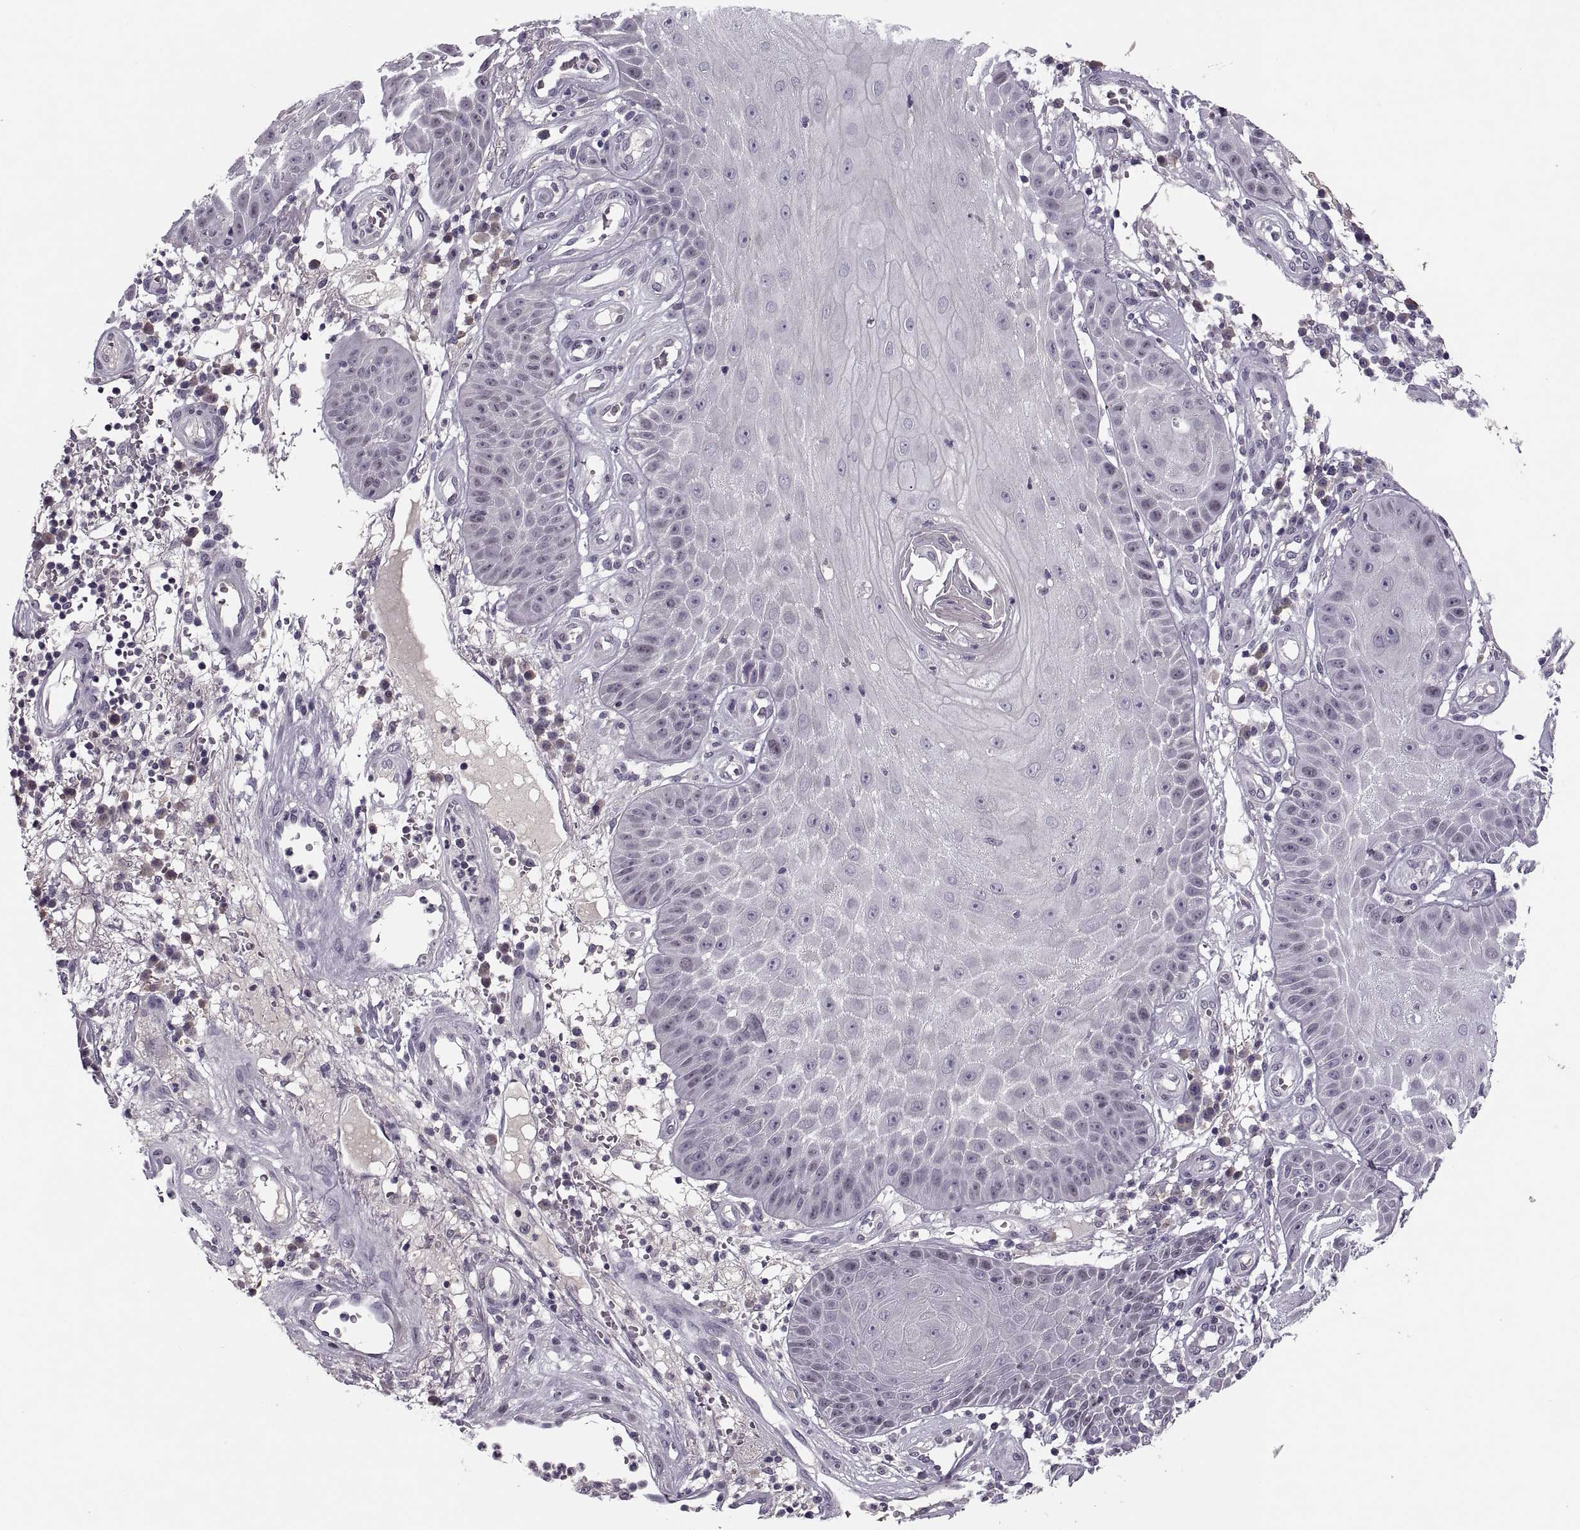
{"staining": {"intensity": "negative", "quantity": "none", "location": "none"}, "tissue": "skin cancer", "cell_type": "Tumor cells", "image_type": "cancer", "snomed": [{"axis": "morphology", "description": "Squamous cell carcinoma, NOS"}, {"axis": "topography", "description": "Skin"}], "caption": "Skin cancer was stained to show a protein in brown. There is no significant expression in tumor cells.", "gene": "CACNA1F", "patient": {"sex": "male", "age": 70}}